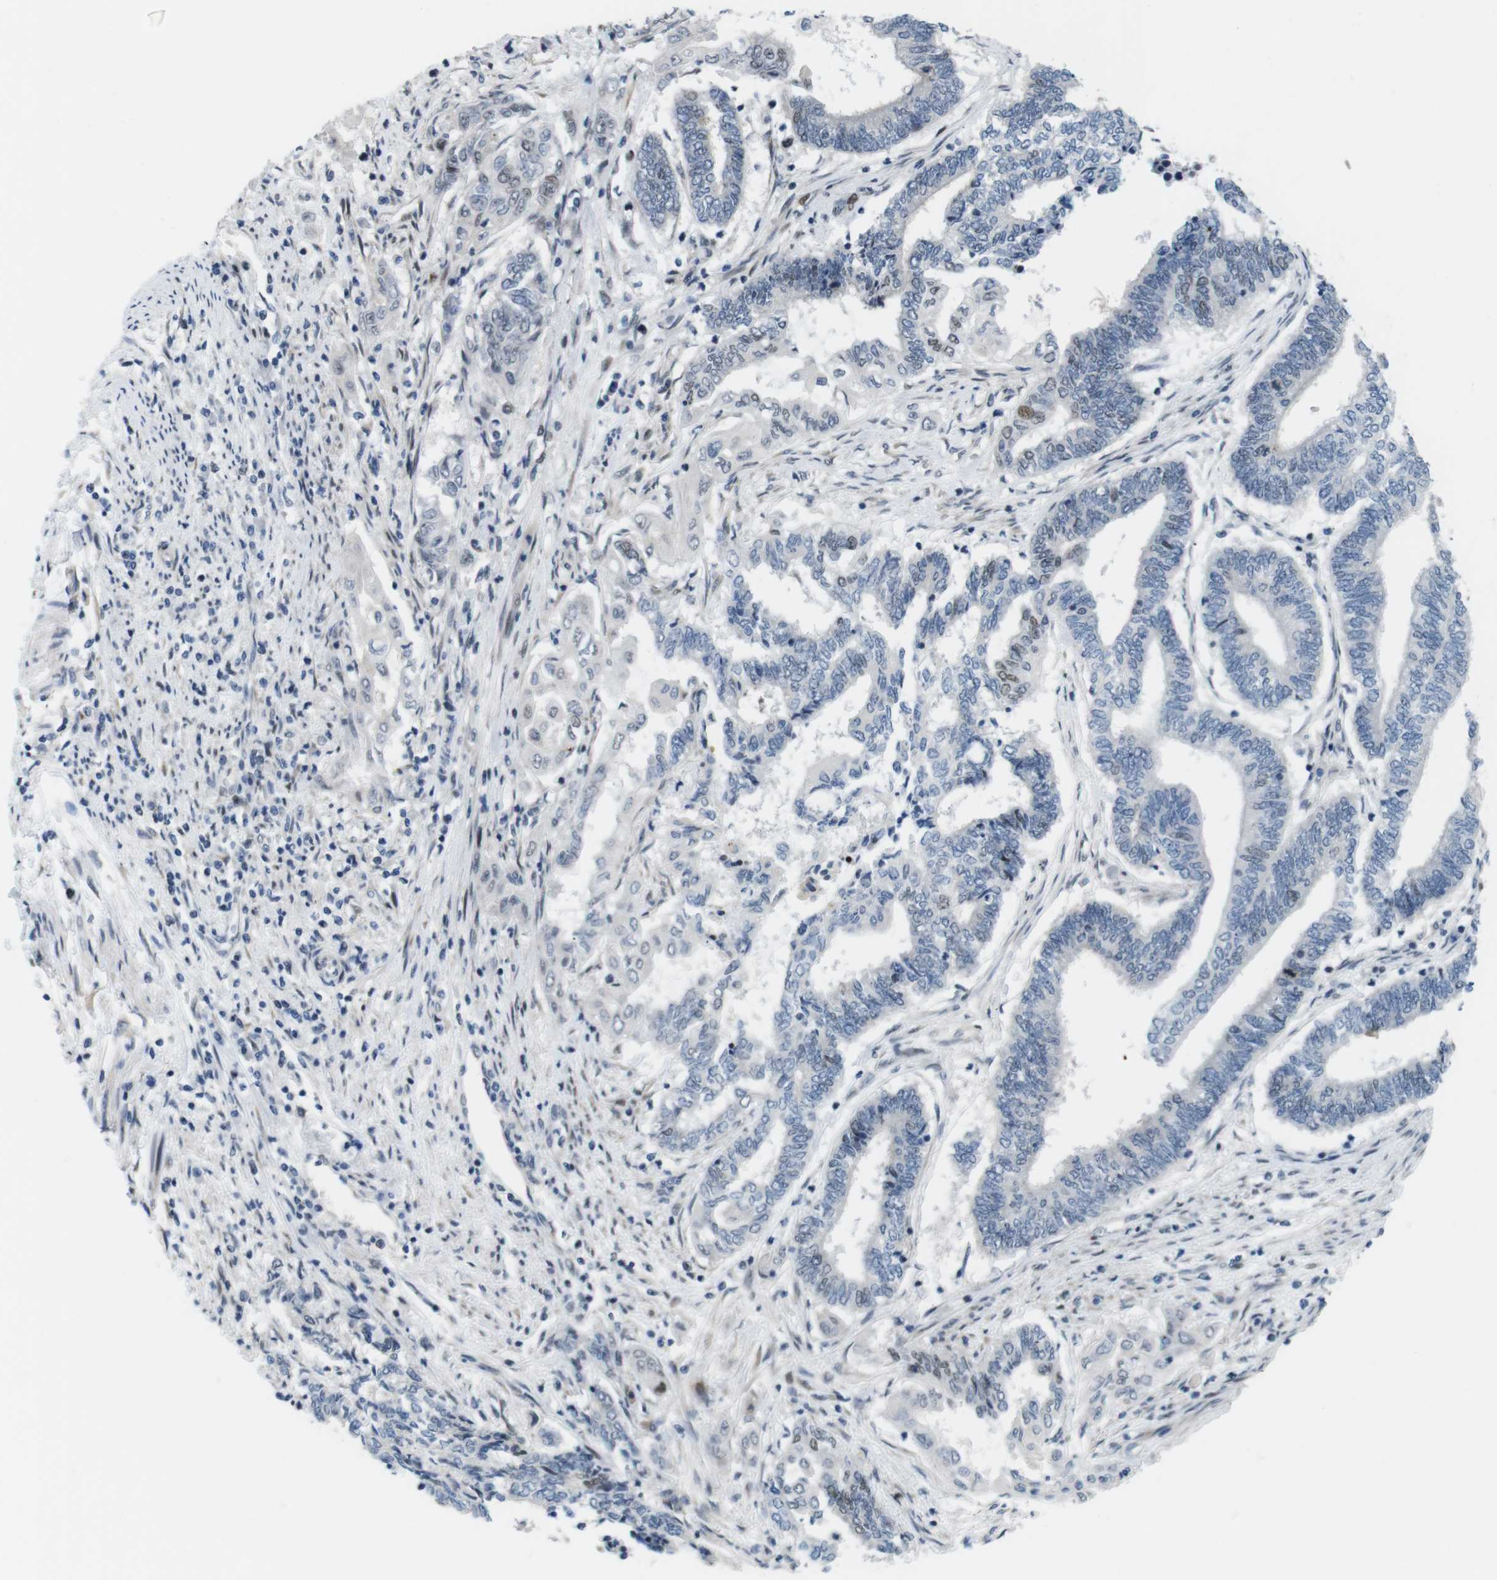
{"staining": {"intensity": "weak", "quantity": "<25%", "location": "nuclear"}, "tissue": "endometrial cancer", "cell_type": "Tumor cells", "image_type": "cancer", "snomed": [{"axis": "morphology", "description": "Adenocarcinoma, NOS"}, {"axis": "topography", "description": "Uterus"}, {"axis": "topography", "description": "Endometrium"}], "caption": "Human adenocarcinoma (endometrial) stained for a protein using IHC reveals no staining in tumor cells.", "gene": "SMCO2", "patient": {"sex": "female", "age": 70}}